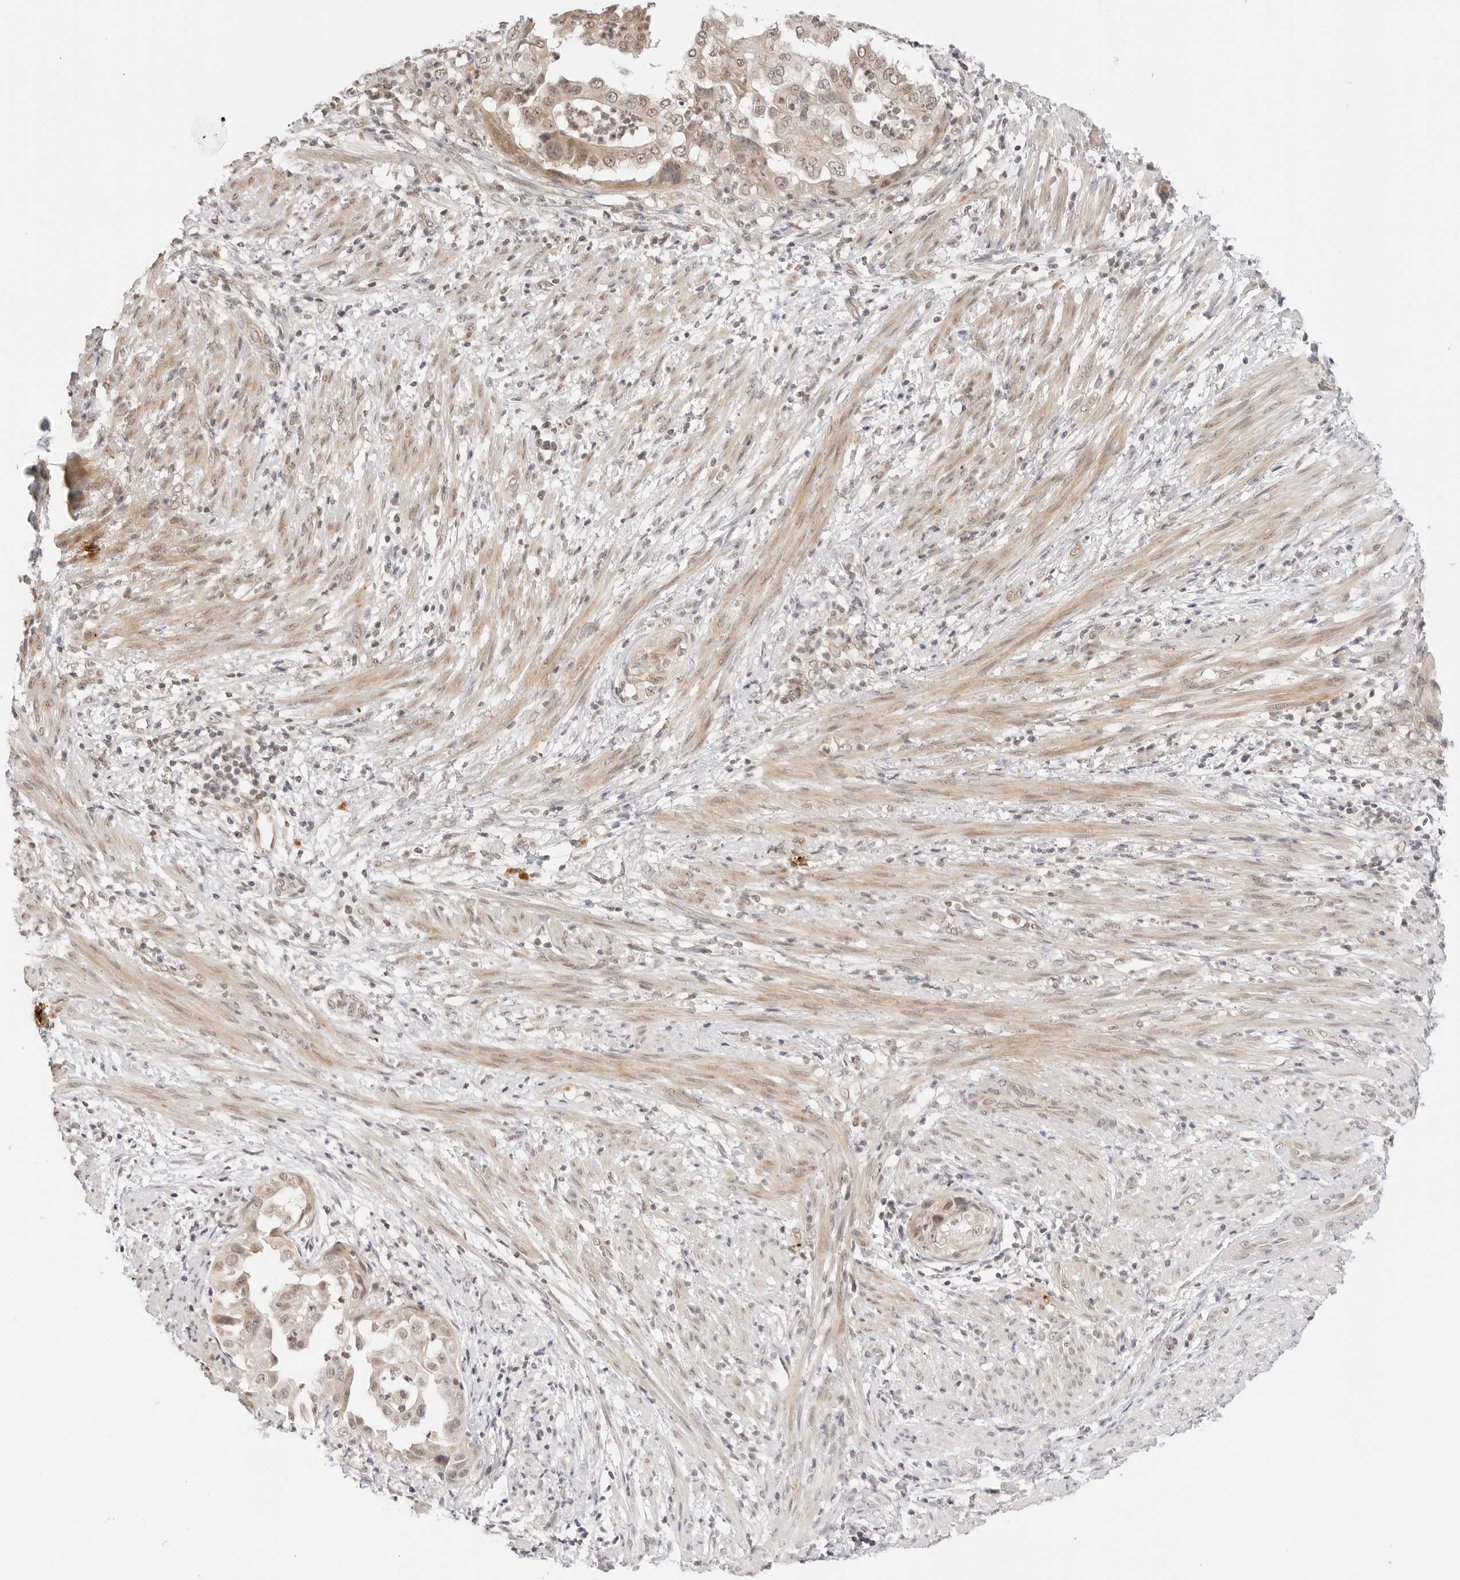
{"staining": {"intensity": "moderate", "quantity": ">75%", "location": "cytoplasmic/membranous,nuclear"}, "tissue": "endometrial cancer", "cell_type": "Tumor cells", "image_type": "cancer", "snomed": [{"axis": "morphology", "description": "Adenocarcinoma, NOS"}, {"axis": "topography", "description": "Endometrium"}], "caption": "Immunohistochemical staining of human endometrial adenocarcinoma reveals moderate cytoplasmic/membranous and nuclear protein staining in about >75% of tumor cells. The staining was performed using DAB, with brown indicating positive protein expression. Nuclei are stained blue with hematoxylin.", "gene": "GPR34", "patient": {"sex": "female", "age": 85}}